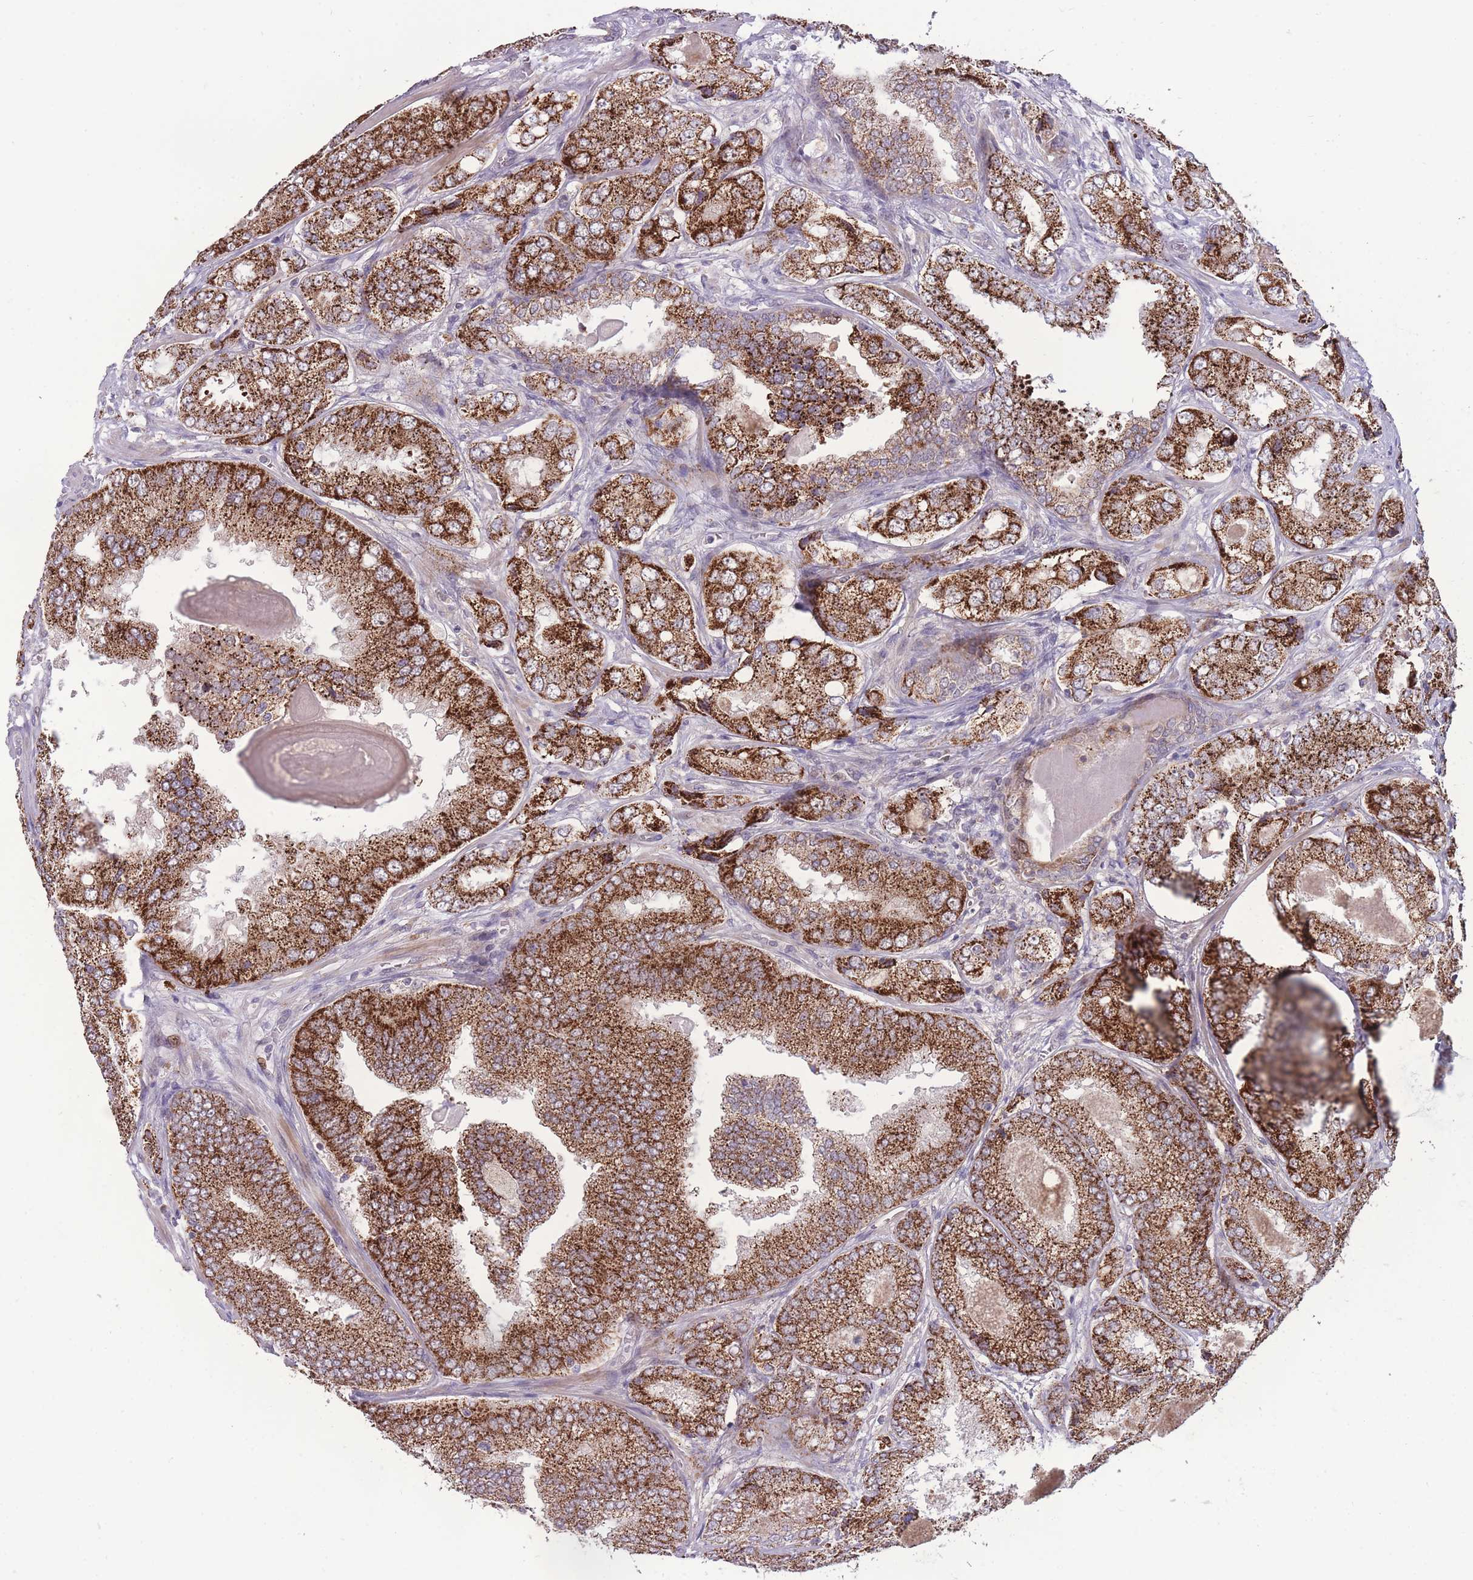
{"staining": {"intensity": "strong", "quantity": ">75%", "location": "cytoplasmic/membranous"}, "tissue": "prostate cancer", "cell_type": "Tumor cells", "image_type": "cancer", "snomed": [{"axis": "morphology", "description": "Adenocarcinoma, High grade"}, {"axis": "topography", "description": "Prostate"}], "caption": "A micrograph of human prostate adenocarcinoma (high-grade) stained for a protein shows strong cytoplasmic/membranous brown staining in tumor cells. The staining was performed using DAB to visualize the protein expression in brown, while the nuclei were stained in blue with hematoxylin (Magnification: 20x).", "gene": "MCIDAS", "patient": {"sex": "male", "age": 63}}